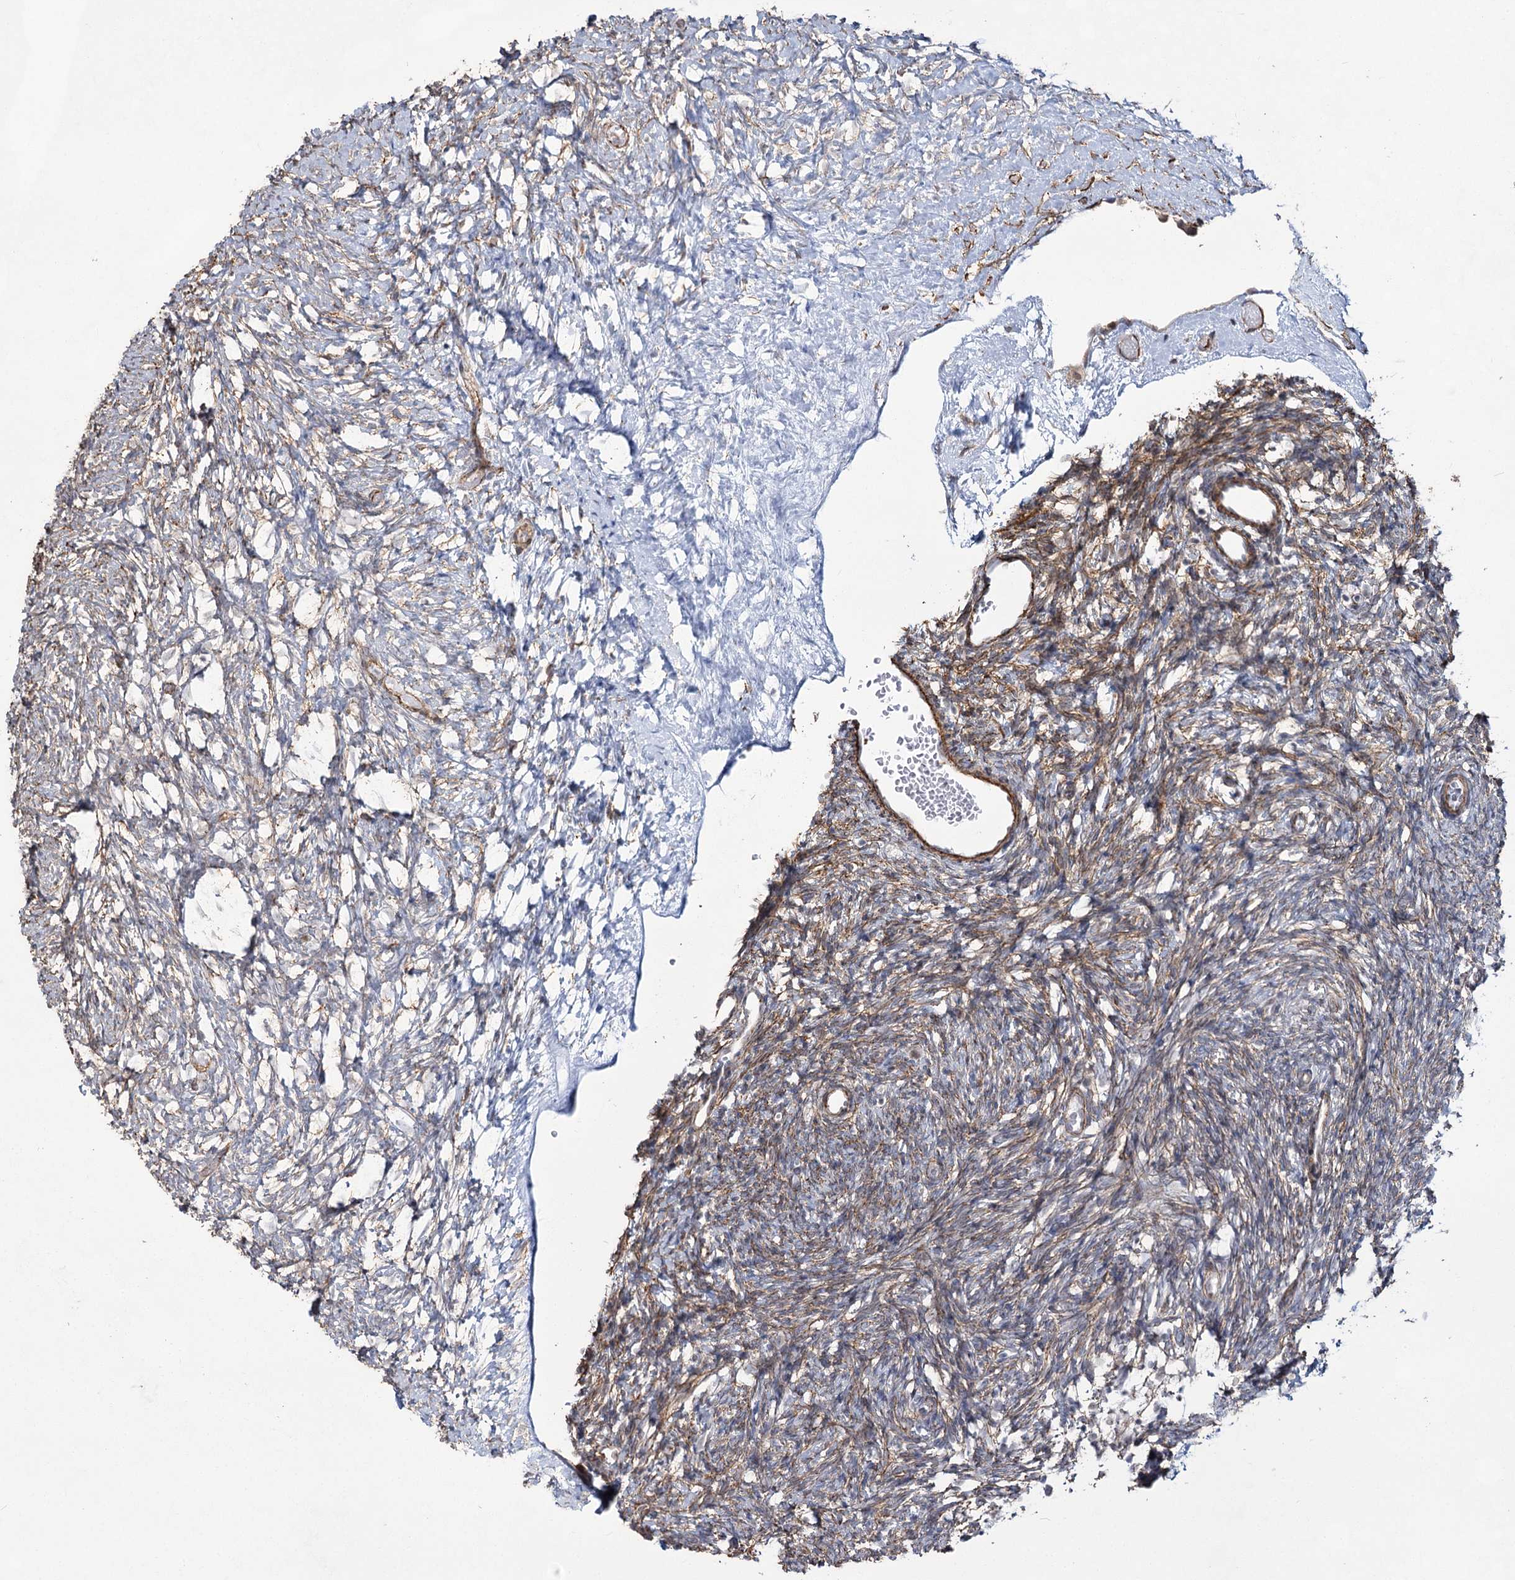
{"staining": {"intensity": "negative", "quantity": "none", "location": "none"}, "tissue": "ovary", "cell_type": "Follicle cells", "image_type": "normal", "snomed": [{"axis": "morphology", "description": "Normal tissue, NOS"}, {"axis": "topography", "description": "Ovary"}], "caption": "Immunohistochemical staining of benign human ovary reveals no significant staining in follicle cells. (Brightfield microscopy of DAB immunohistochemistry (IHC) at high magnification).", "gene": "CWF19L1", "patient": {"sex": "female", "age": 35}}